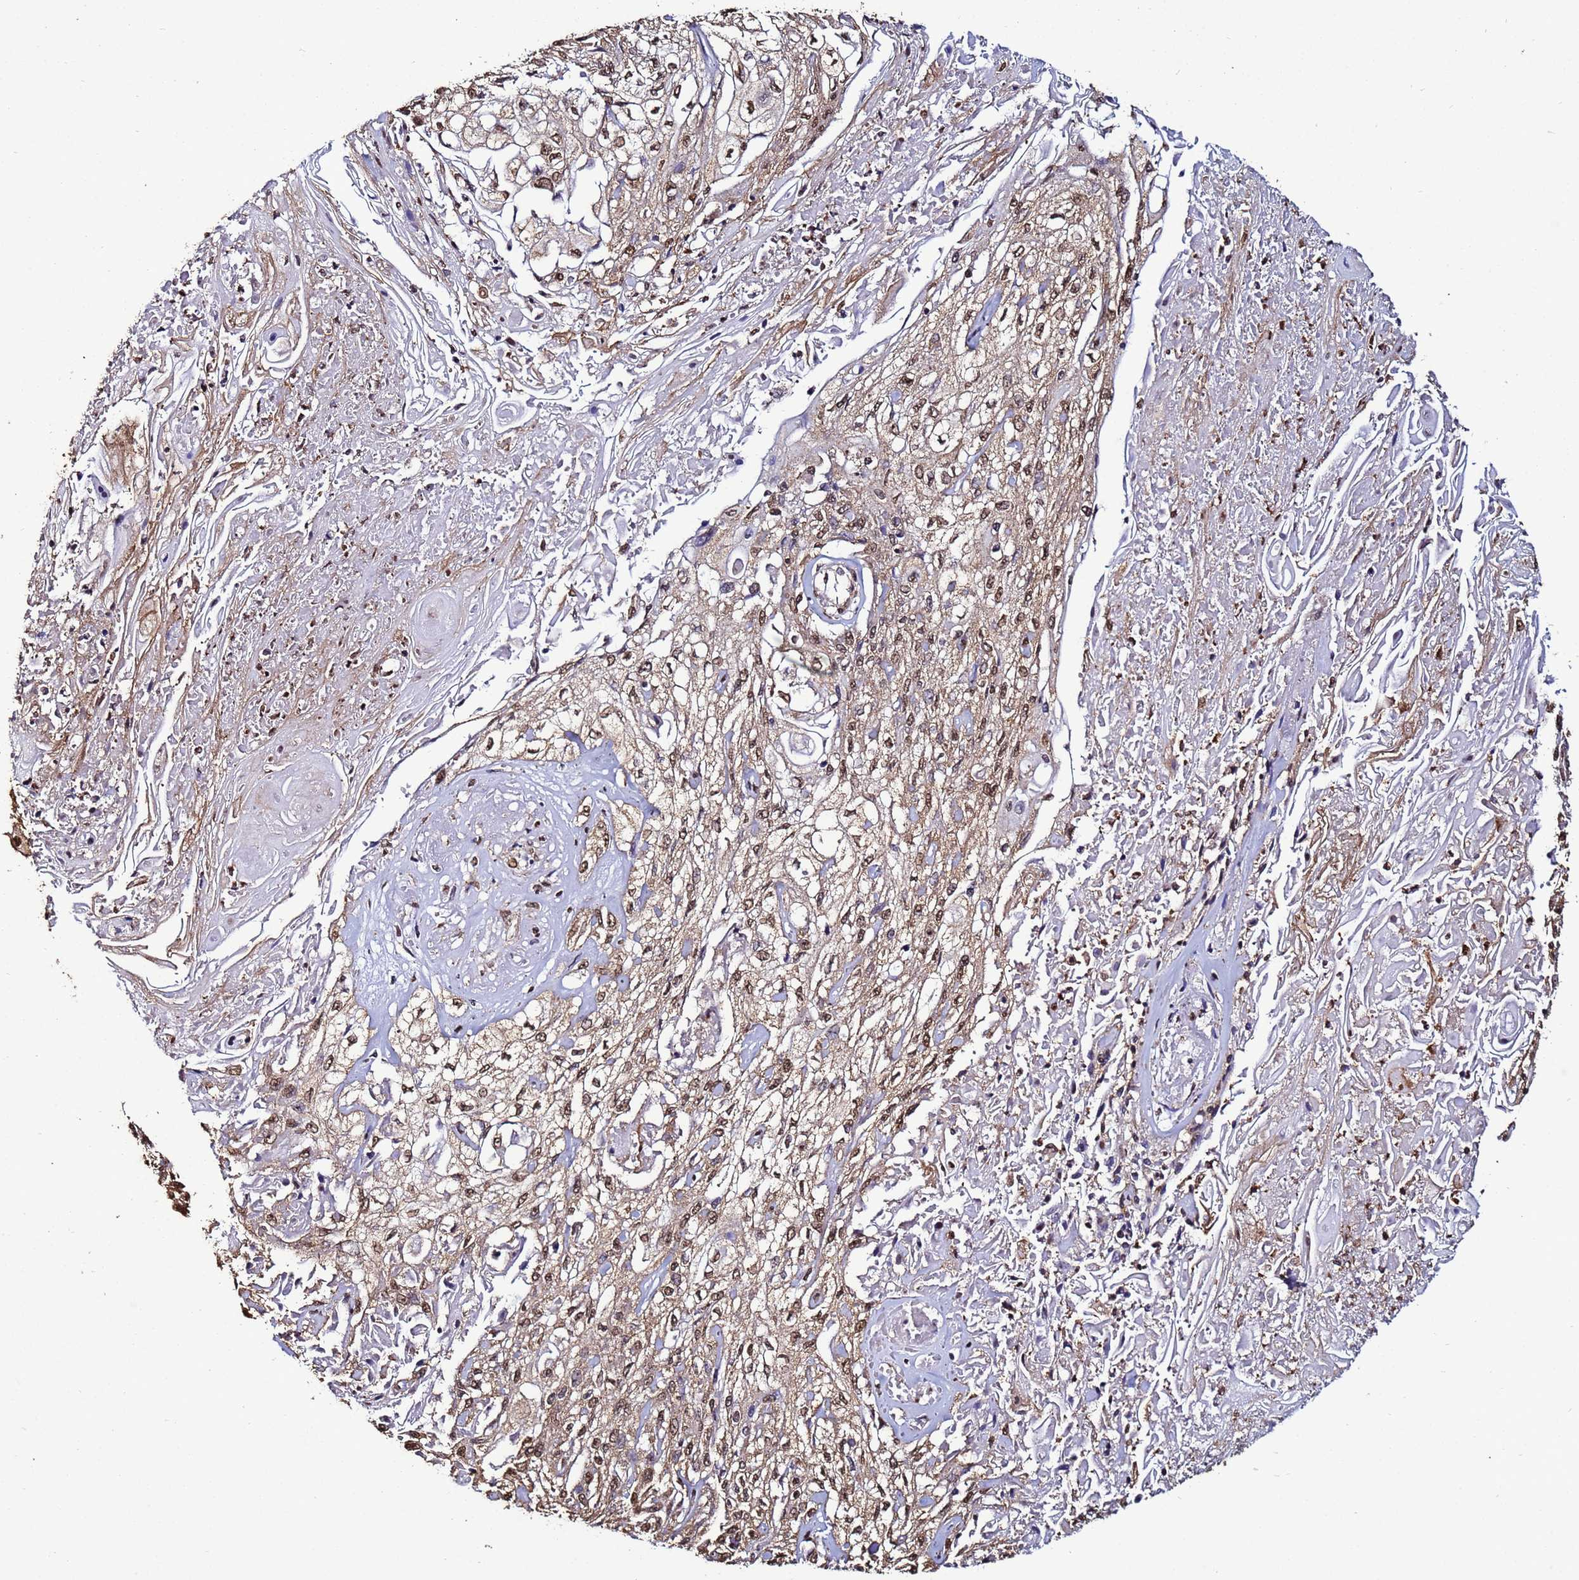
{"staining": {"intensity": "moderate", "quantity": ">75%", "location": "nuclear"}, "tissue": "skin cancer", "cell_type": "Tumor cells", "image_type": "cancer", "snomed": [{"axis": "morphology", "description": "Squamous cell carcinoma, NOS"}, {"axis": "morphology", "description": "Squamous cell carcinoma, metastatic, NOS"}, {"axis": "topography", "description": "Skin"}, {"axis": "topography", "description": "Lymph node"}], "caption": "A high-resolution image shows immunohistochemistry staining of metastatic squamous cell carcinoma (skin), which exhibits moderate nuclear positivity in approximately >75% of tumor cells.", "gene": "TRIP6", "patient": {"sex": "male", "age": 75}}